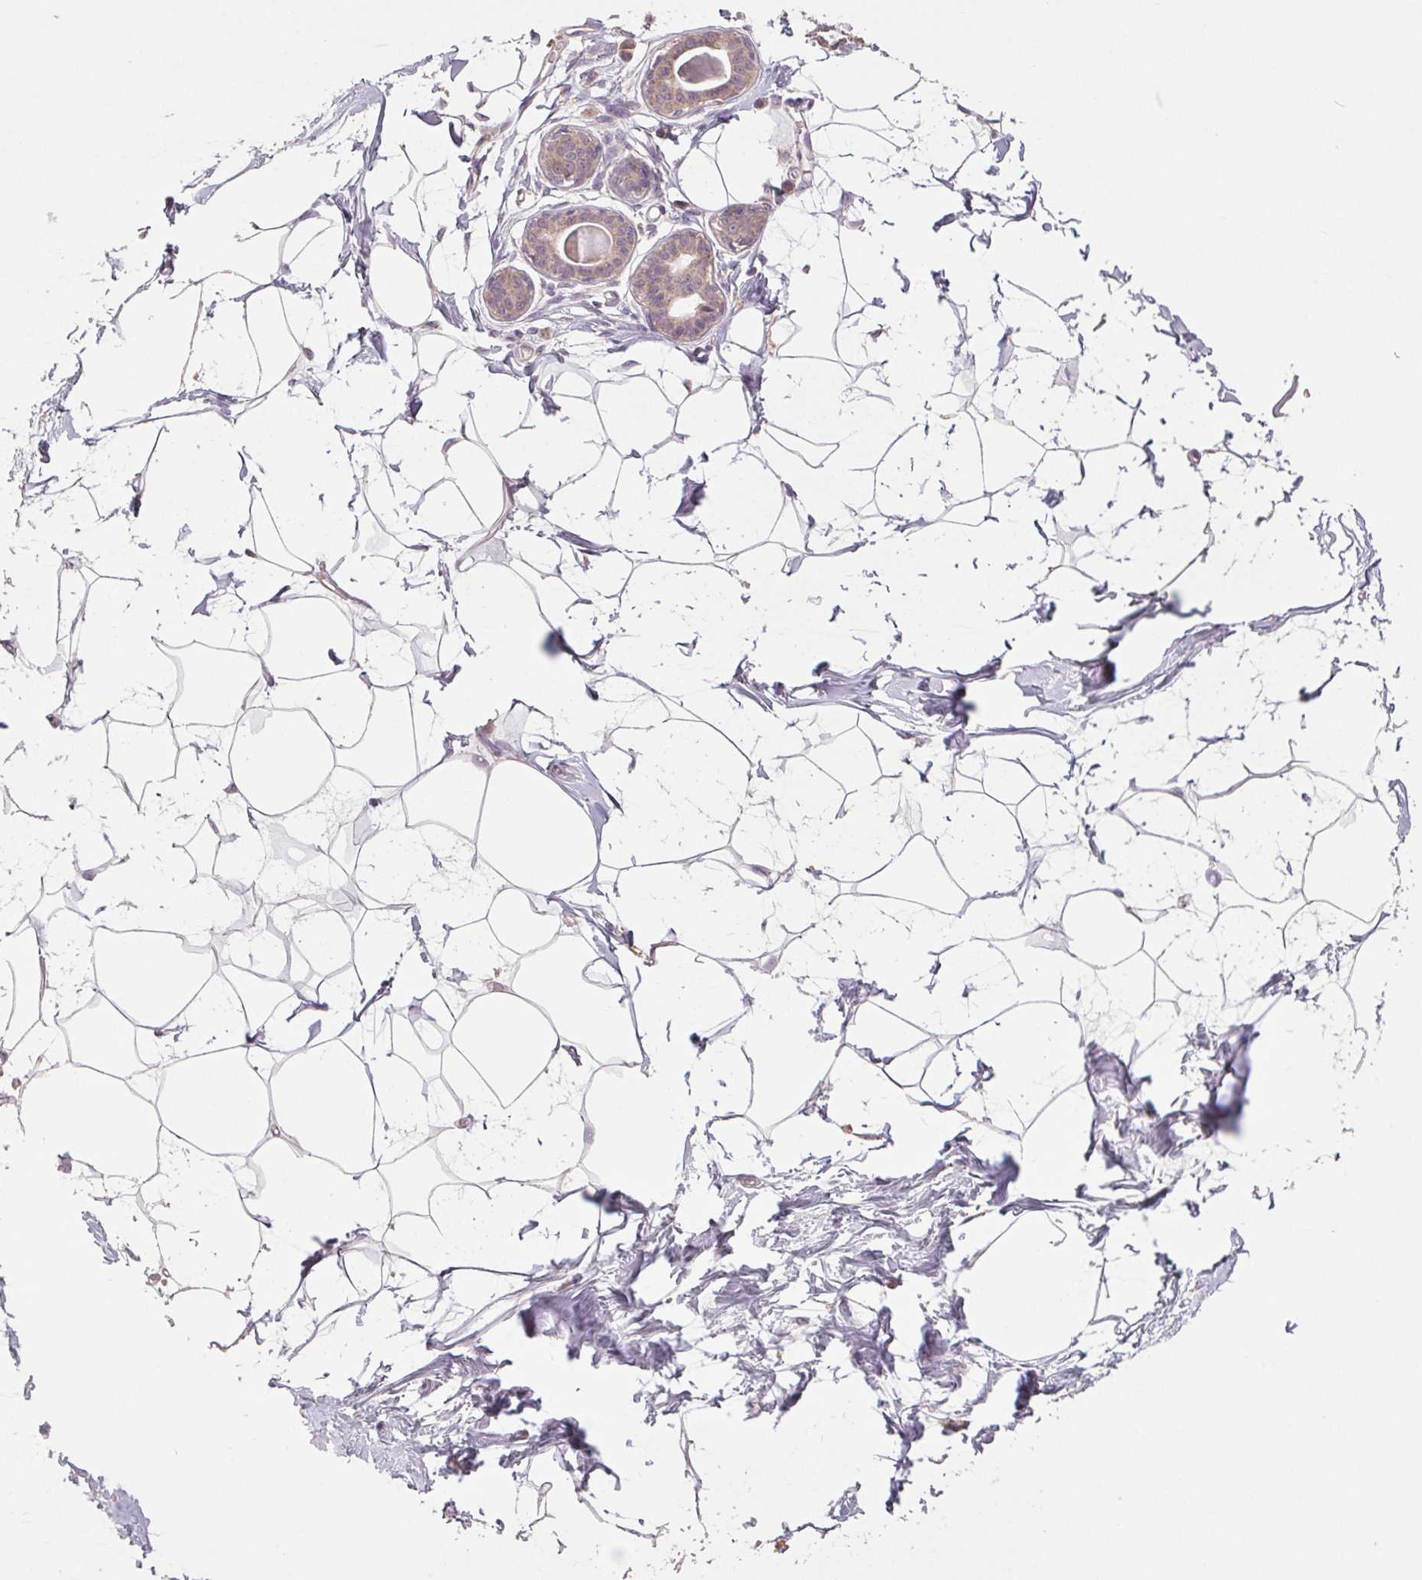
{"staining": {"intensity": "negative", "quantity": "none", "location": "none"}, "tissue": "breast", "cell_type": "Adipocytes", "image_type": "normal", "snomed": [{"axis": "morphology", "description": "Normal tissue, NOS"}, {"axis": "topography", "description": "Breast"}], "caption": "Immunohistochemistry (IHC) photomicrograph of unremarkable breast: human breast stained with DAB (3,3'-diaminobenzidine) exhibits no significant protein staining in adipocytes. (Stains: DAB (3,3'-diaminobenzidine) immunohistochemistry (IHC) with hematoxylin counter stain, Microscopy: brightfield microscopy at high magnification).", "gene": "MAP3K5", "patient": {"sex": "female", "age": 45}}